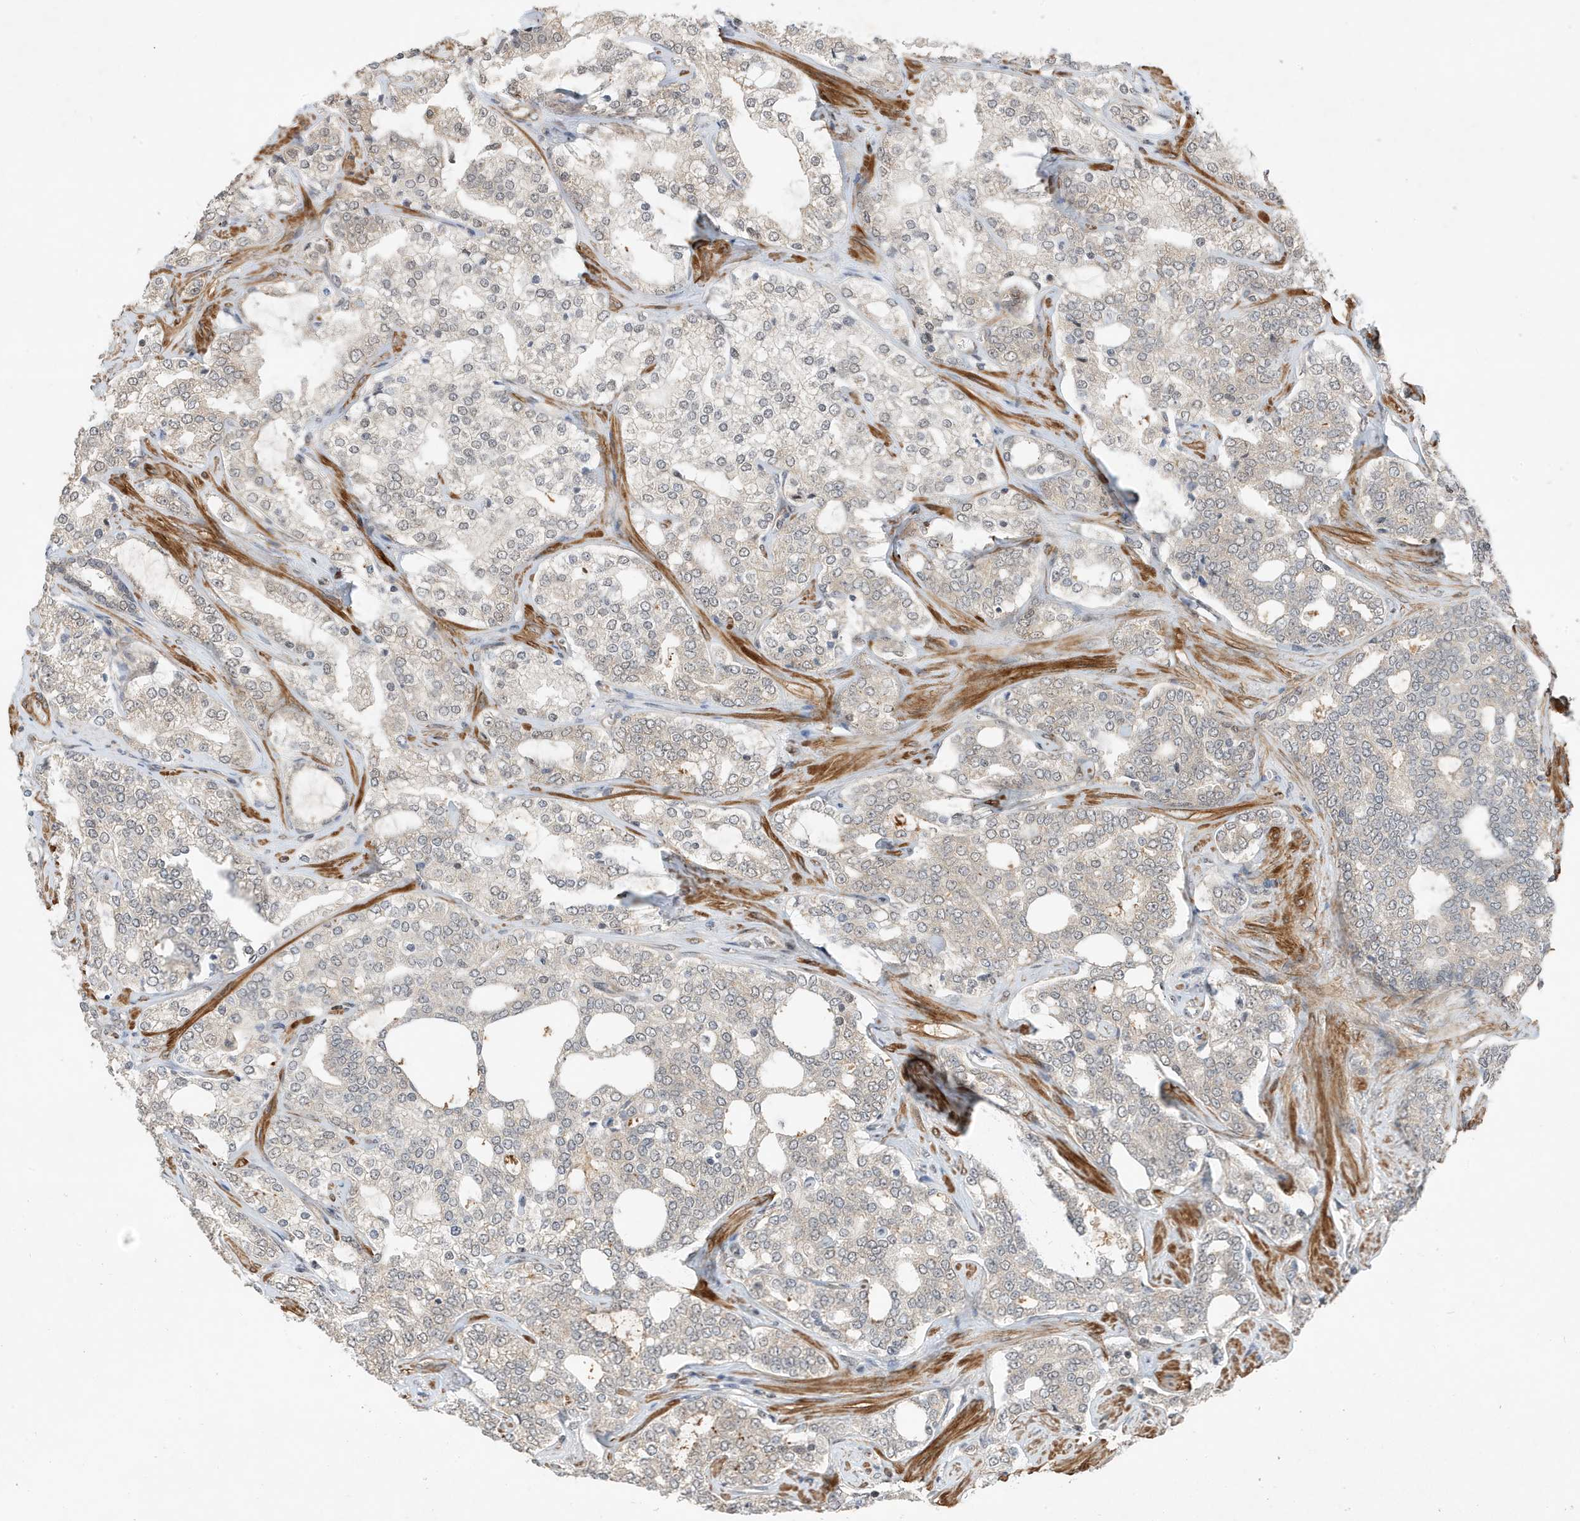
{"staining": {"intensity": "negative", "quantity": "none", "location": "none"}, "tissue": "prostate cancer", "cell_type": "Tumor cells", "image_type": "cancer", "snomed": [{"axis": "morphology", "description": "Adenocarcinoma, High grade"}, {"axis": "topography", "description": "Prostate"}], "caption": "The image demonstrates no staining of tumor cells in adenocarcinoma (high-grade) (prostate).", "gene": "MAST3", "patient": {"sex": "male", "age": 64}}